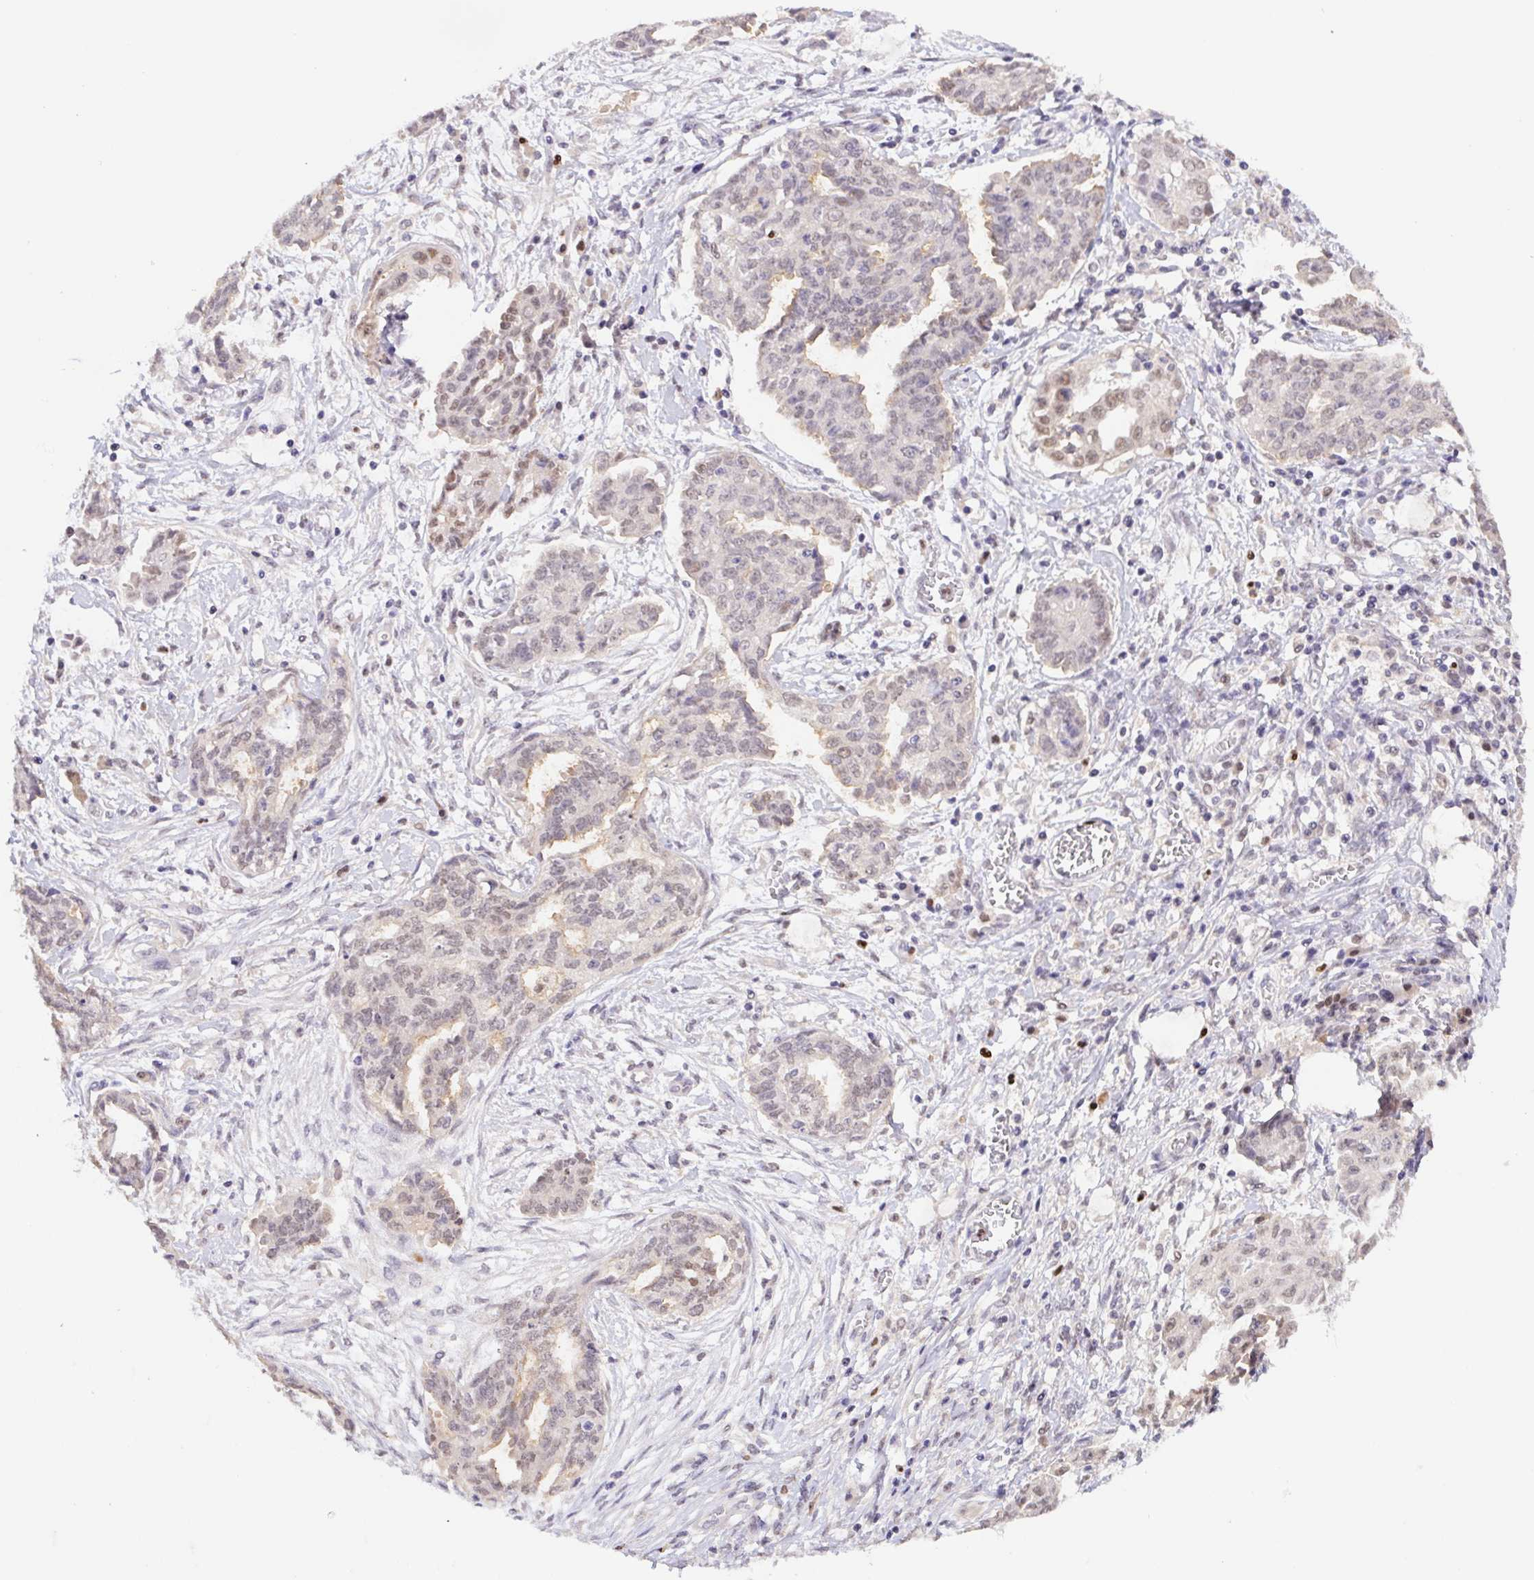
{"staining": {"intensity": "weak", "quantity": "<25%", "location": "nuclear"}, "tissue": "ovarian cancer", "cell_type": "Tumor cells", "image_type": "cancer", "snomed": [{"axis": "morphology", "description": "Cystadenocarcinoma, serous, NOS"}, {"axis": "topography", "description": "Ovary"}], "caption": "High magnification brightfield microscopy of ovarian serous cystadenocarcinoma stained with DAB (3,3'-diaminobenzidine) (brown) and counterstained with hematoxylin (blue): tumor cells show no significant staining. (DAB (3,3'-diaminobenzidine) immunohistochemistry (IHC) visualized using brightfield microscopy, high magnification).", "gene": "L3MBTL4", "patient": {"sex": "female", "age": 71}}